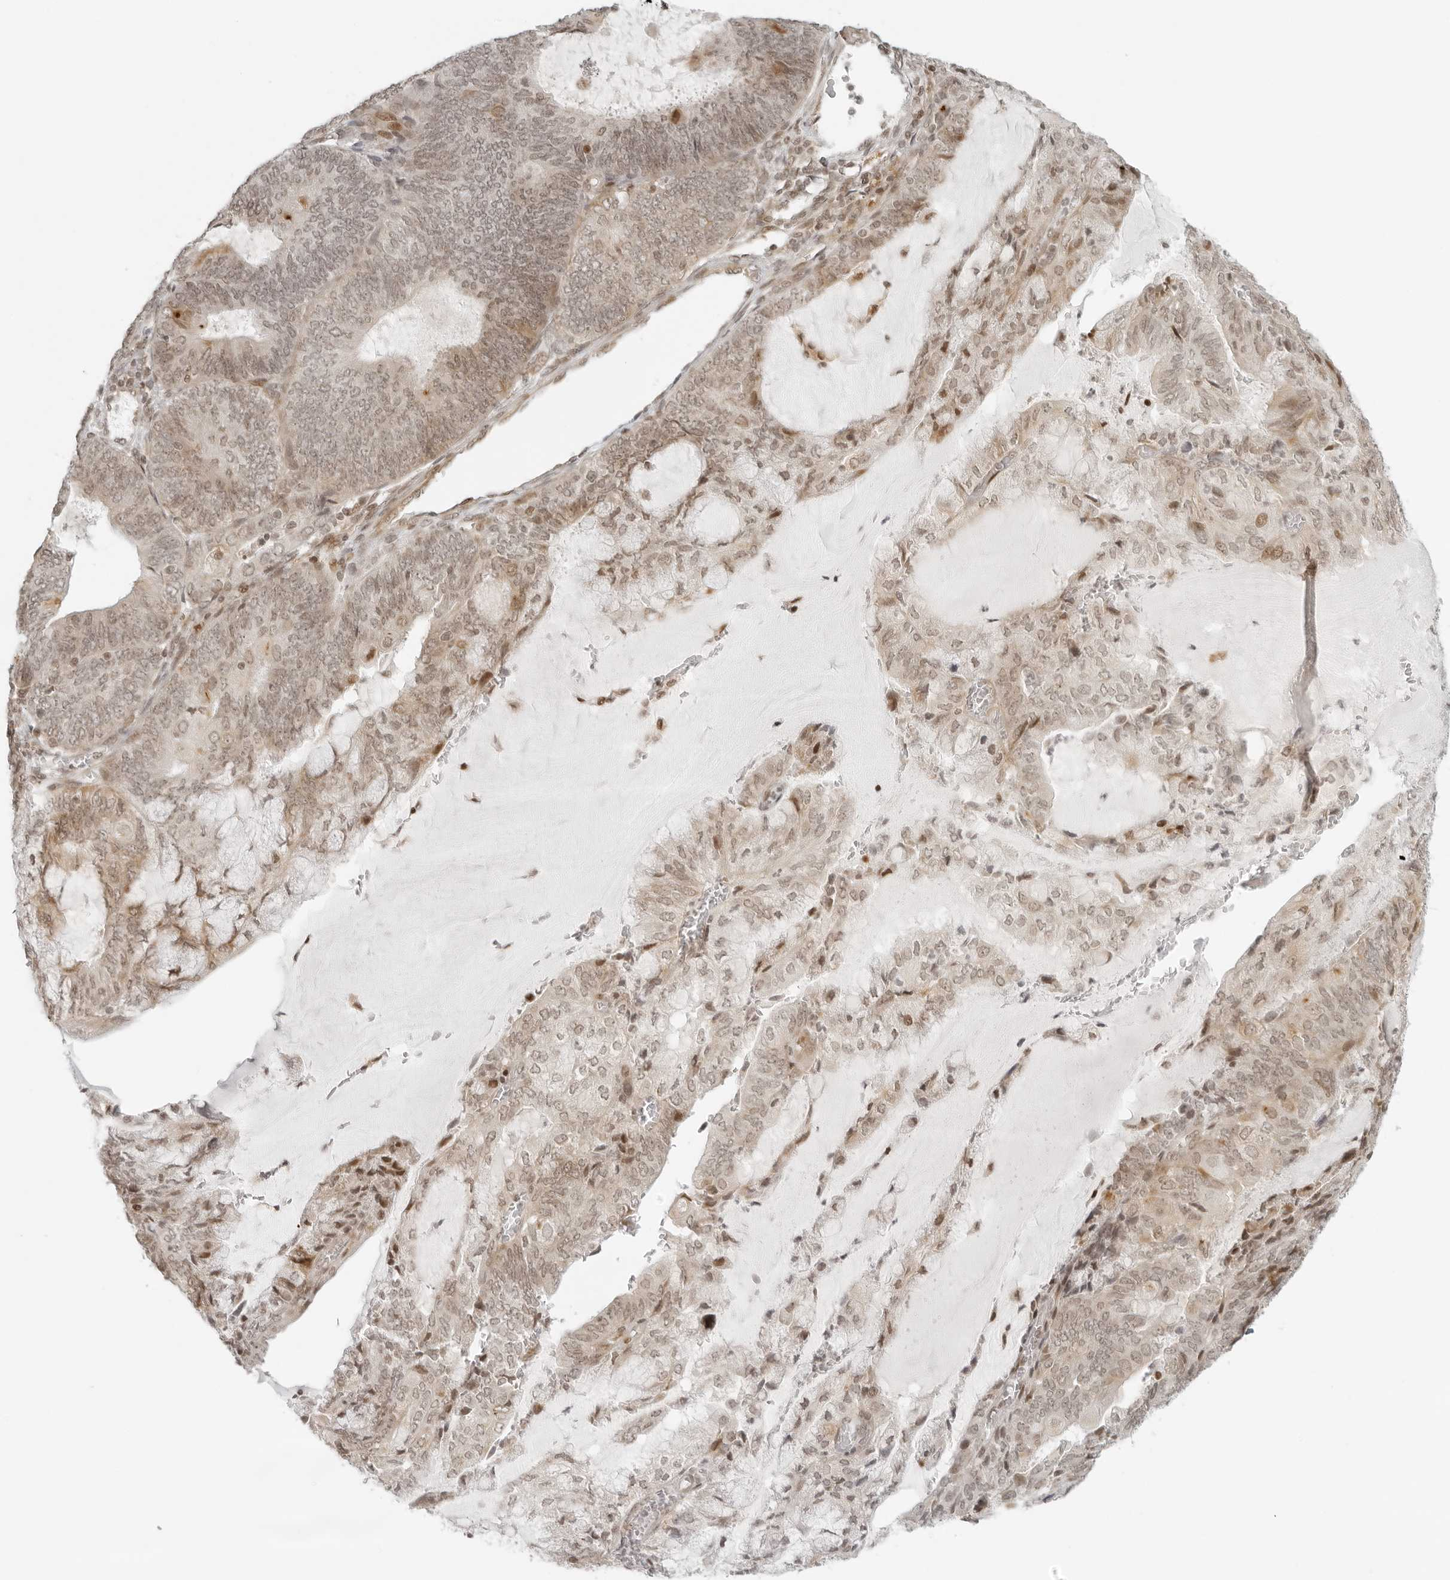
{"staining": {"intensity": "moderate", "quantity": ">75%", "location": "cytoplasmic/membranous,nuclear"}, "tissue": "endometrial cancer", "cell_type": "Tumor cells", "image_type": "cancer", "snomed": [{"axis": "morphology", "description": "Adenocarcinoma, NOS"}, {"axis": "topography", "description": "Endometrium"}], "caption": "This image shows endometrial adenocarcinoma stained with immunohistochemistry to label a protein in brown. The cytoplasmic/membranous and nuclear of tumor cells show moderate positivity for the protein. Nuclei are counter-stained blue.", "gene": "ZNF407", "patient": {"sex": "female", "age": 81}}